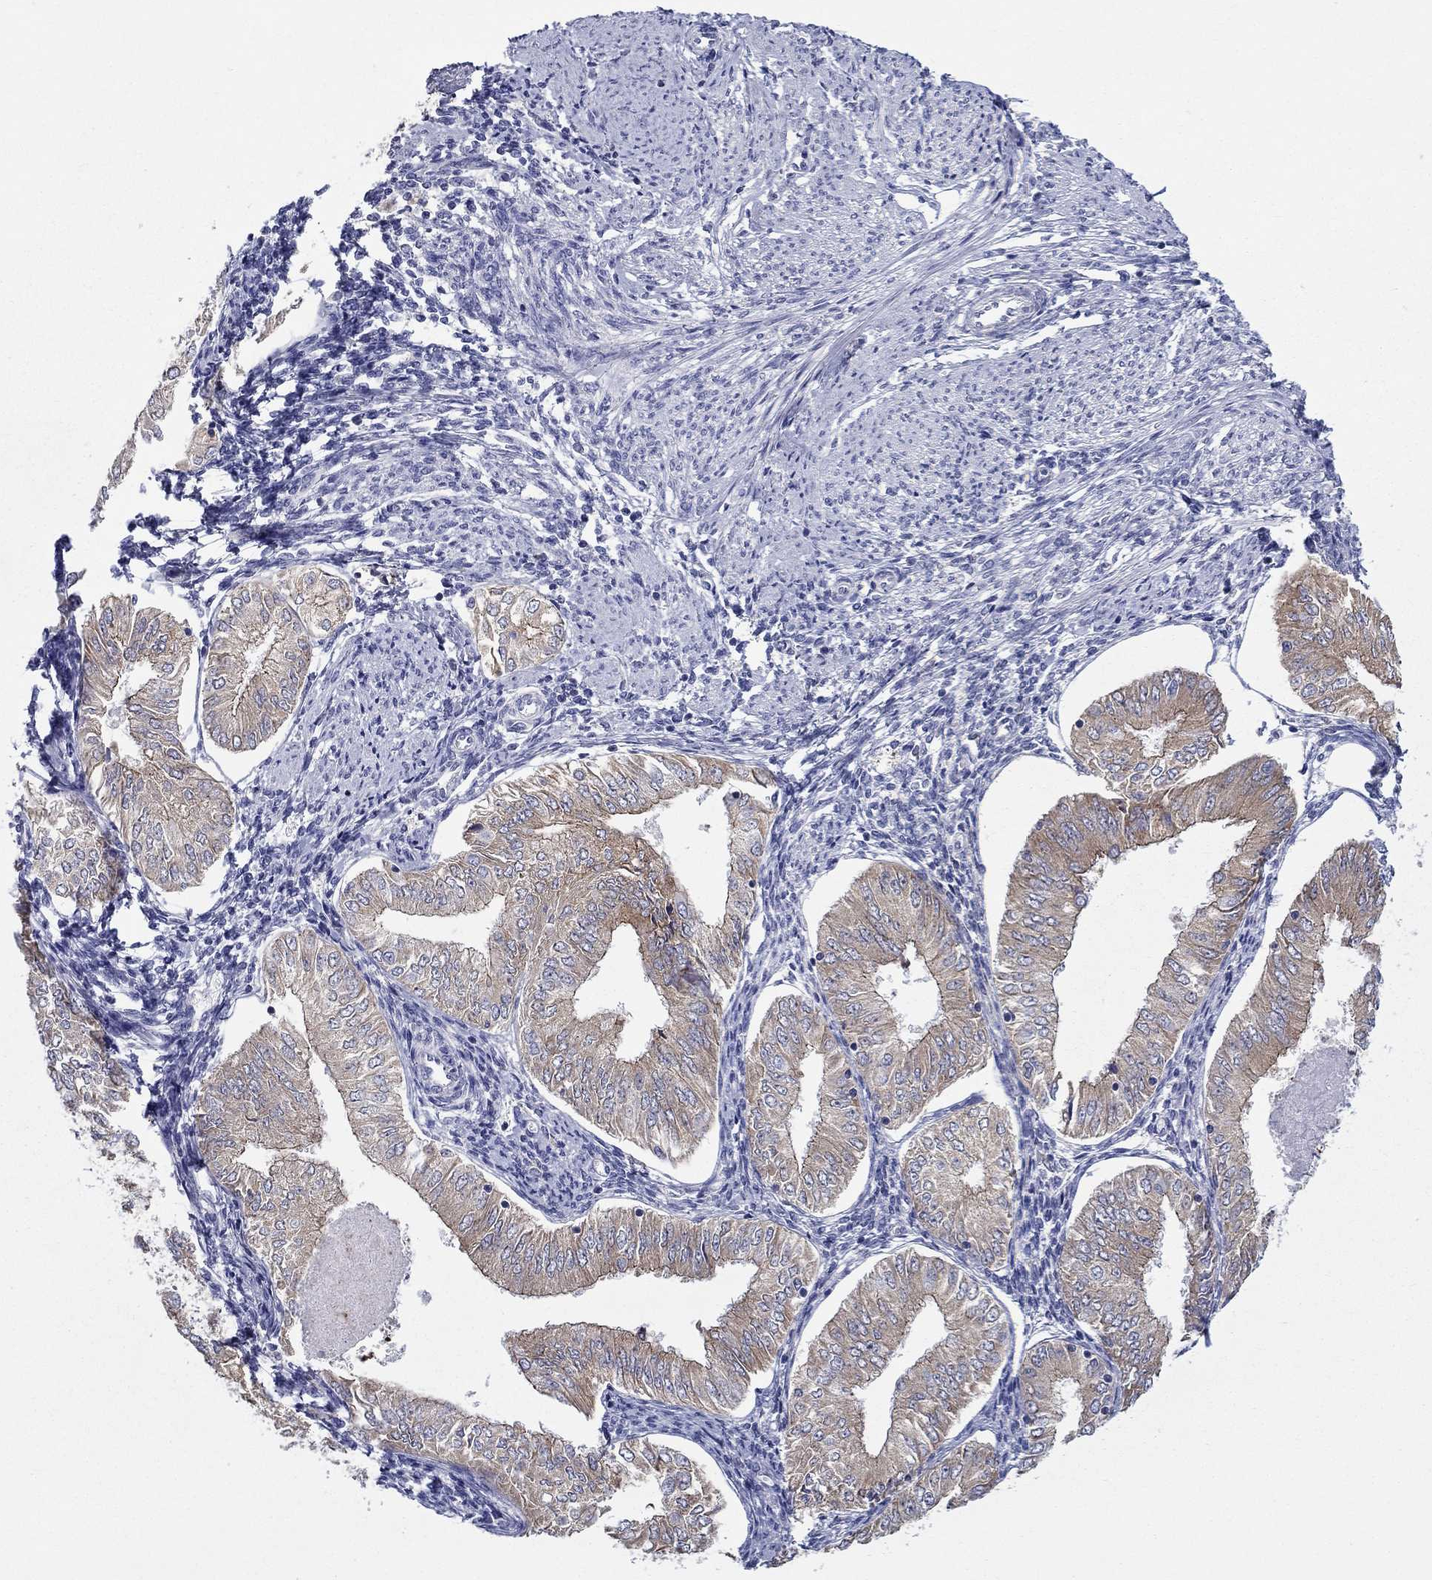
{"staining": {"intensity": "weak", "quantity": "25%-75%", "location": "cytoplasmic/membranous"}, "tissue": "endometrial cancer", "cell_type": "Tumor cells", "image_type": "cancer", "snomed": [{"axis": "morphology", "description": "Adenocarcinoma, NOS"}, {"axis": "topography", "description": "Endometrium"}], "caption": "Endometrial cancer stained with DAB immunohistochemistry (IHC) reveals low levels of weak cytoplasmic/membranous positivity in approximately 25%-75% of tumor cells.", "gene": "QRFPR", "patient": {"sex": "female", "age": 53}}